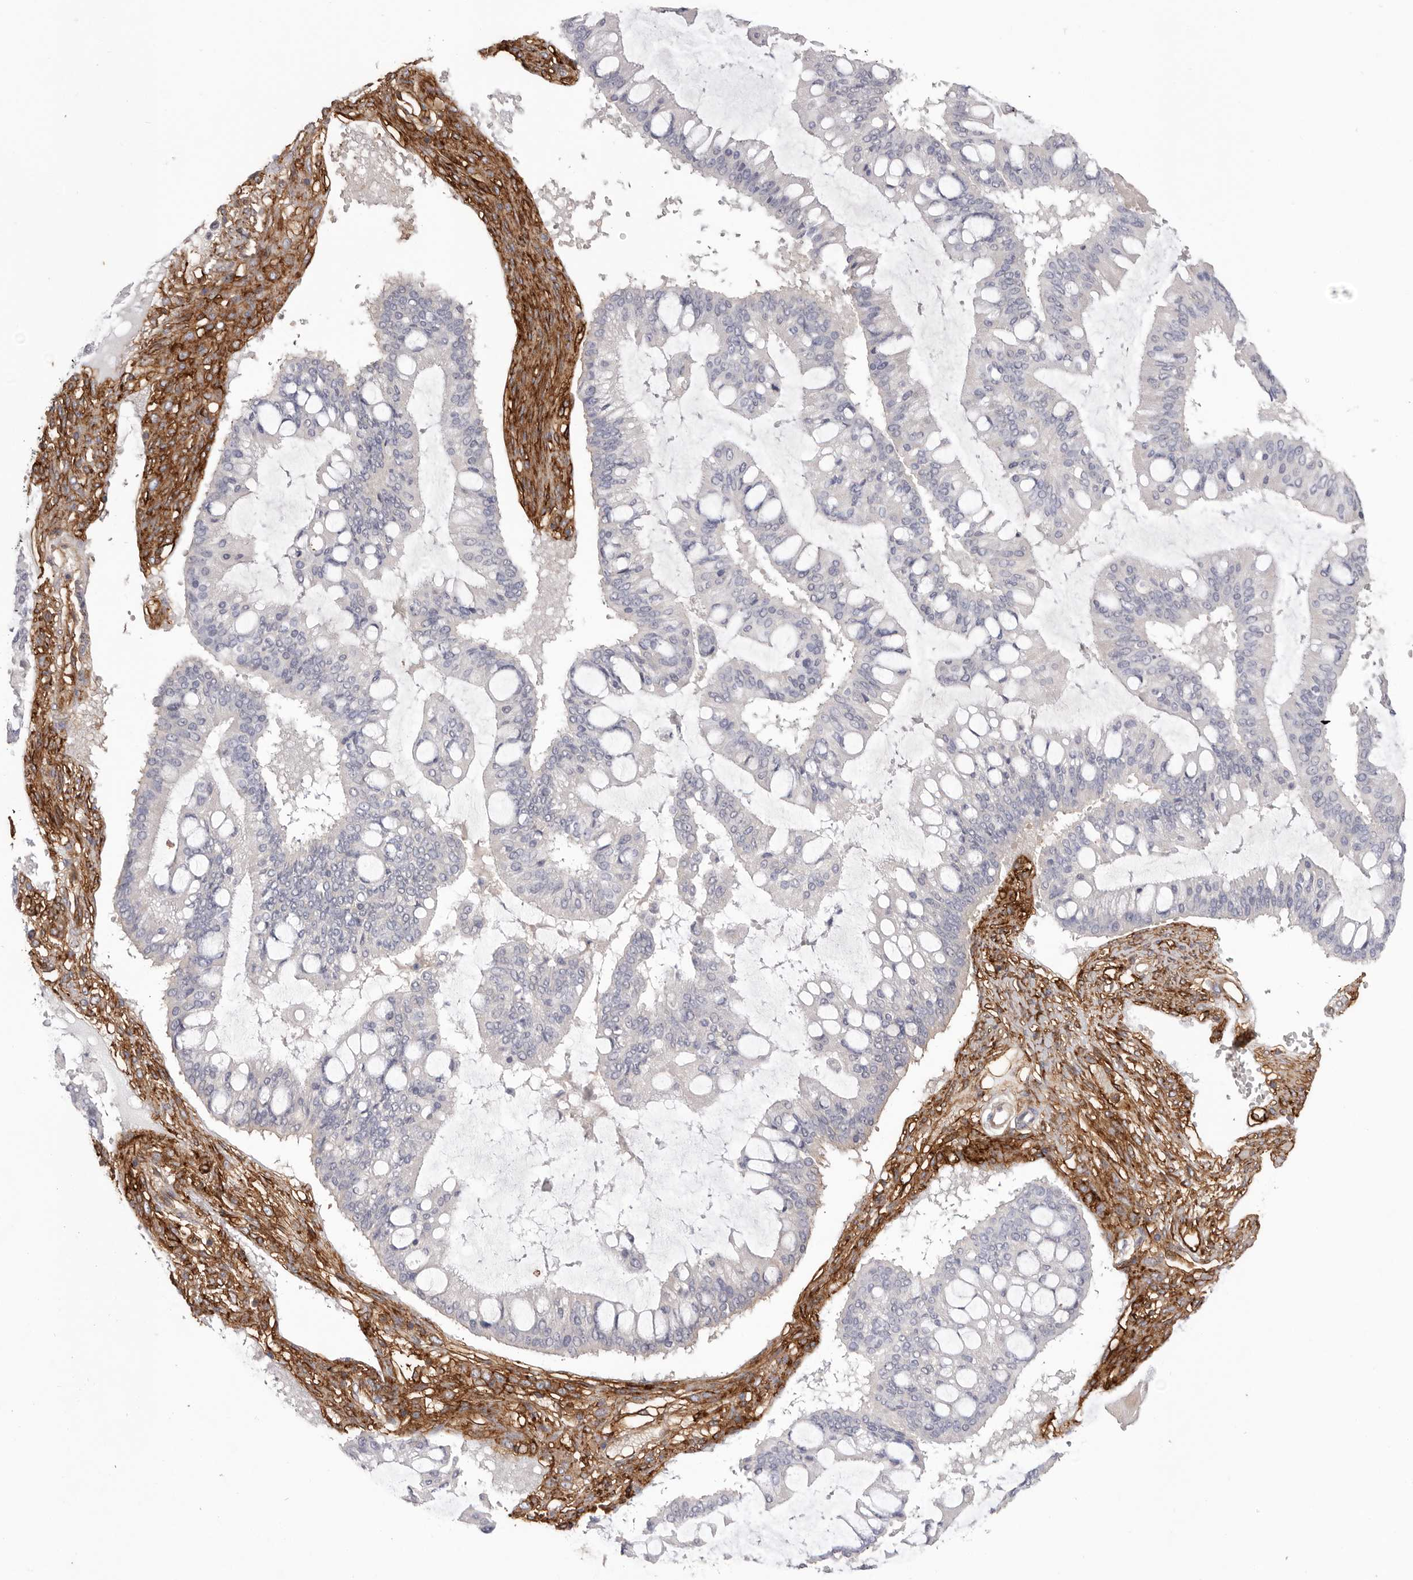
{"staining": {"intensity": "negative", "quantity": "none", "location": "none"}, "tissue": "ovarian cancer", "cell_type": "Tumor cells", "image_type": "cancer", "snomed": [{"axis": "morphology", "description": "Cystadenocarcinoma, mucinous, NOS"}, {"axis": "topography", "description": "Ovary"}], "caption": "Tumor cells are negative for protein expression in human ovarian cancer.", "gene": "LRRC66", "patient": {"sex": "female", "age": 73}}